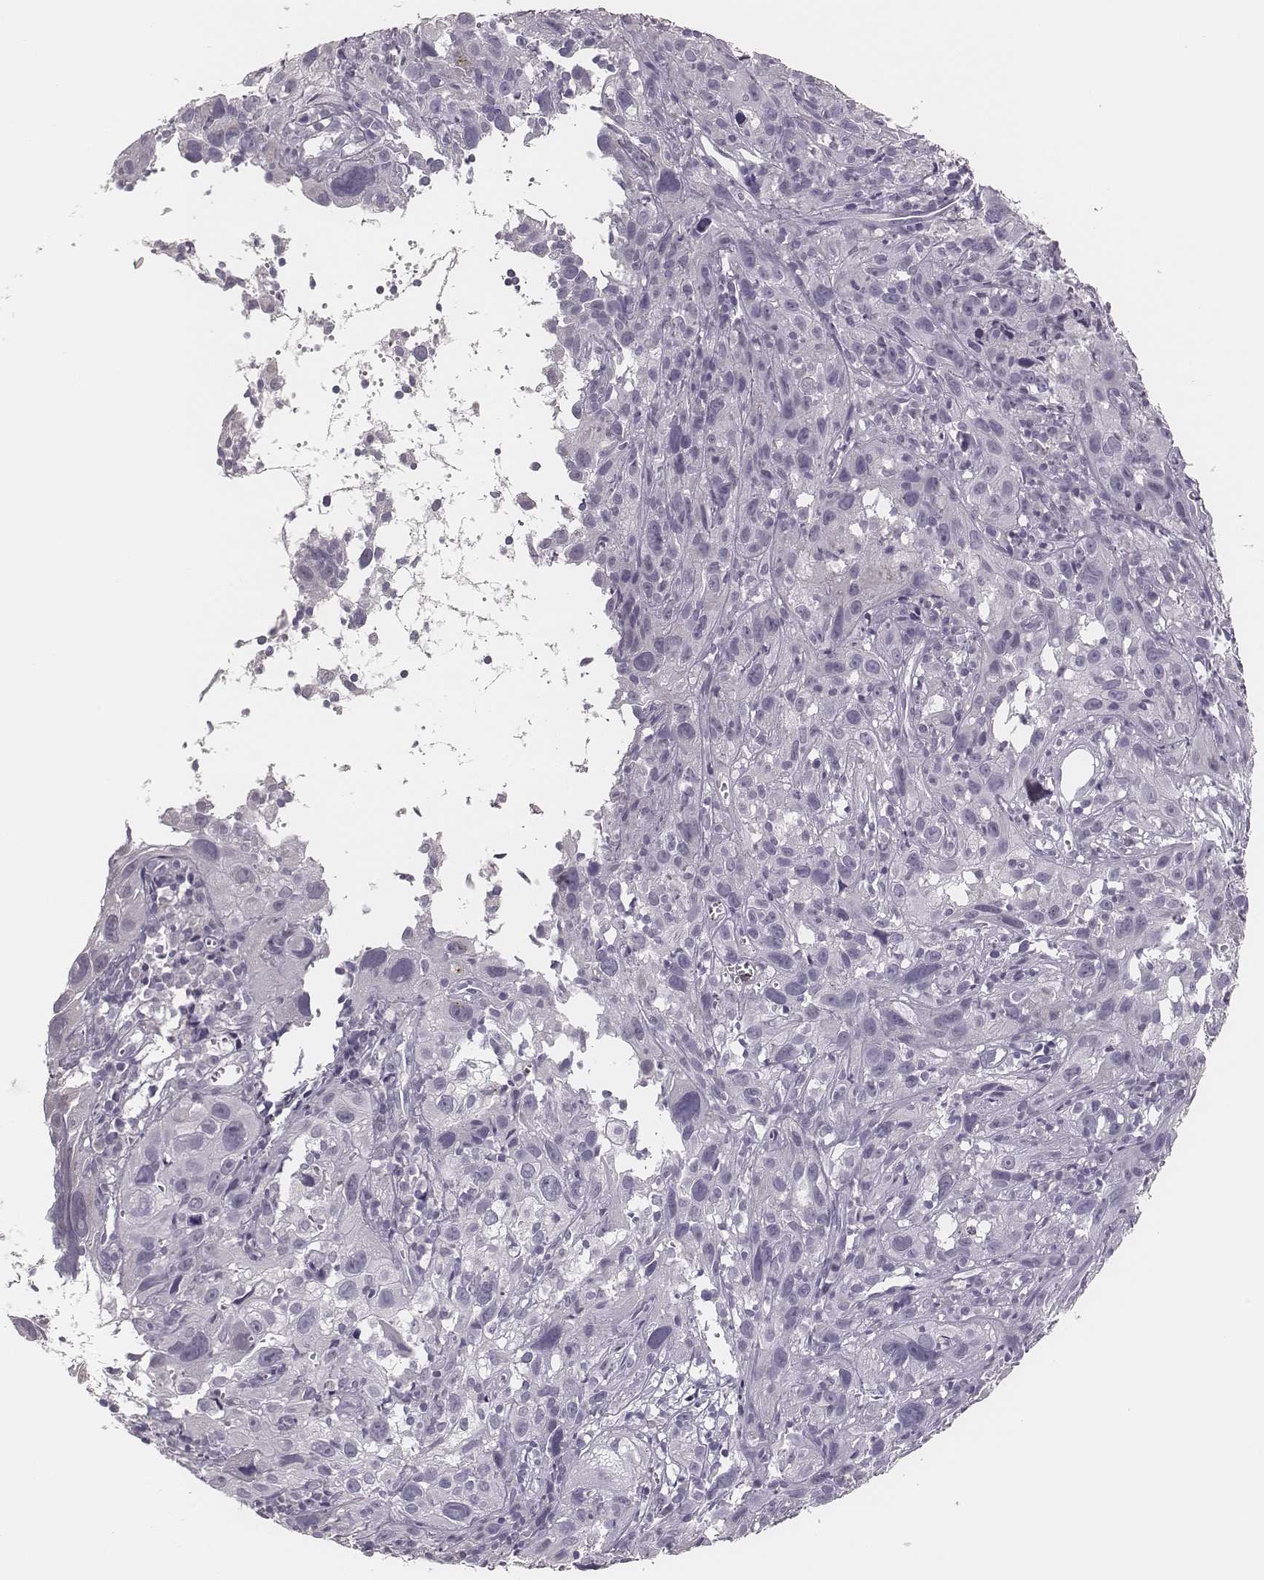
{"staining": {"intensity": "negative", "quantity": "none", "location": "none"}, "tissue": "cervical cancer", "cell_type": "Tumor cells", "image_type": "cancer", "snomed": [{"axis": "morphology", "description": "Squamous cell carcinoma, NOS"}, {"axis": "topography", "description": "Cervix"}], "caption": "DAB immunohistochemical staining of human cervical cancer (squamous cell carcinoma) exhibits no significant staining in tumor cells.", "gene": "ADGRF4", "patient": {"sex": "female", "age": 37}}